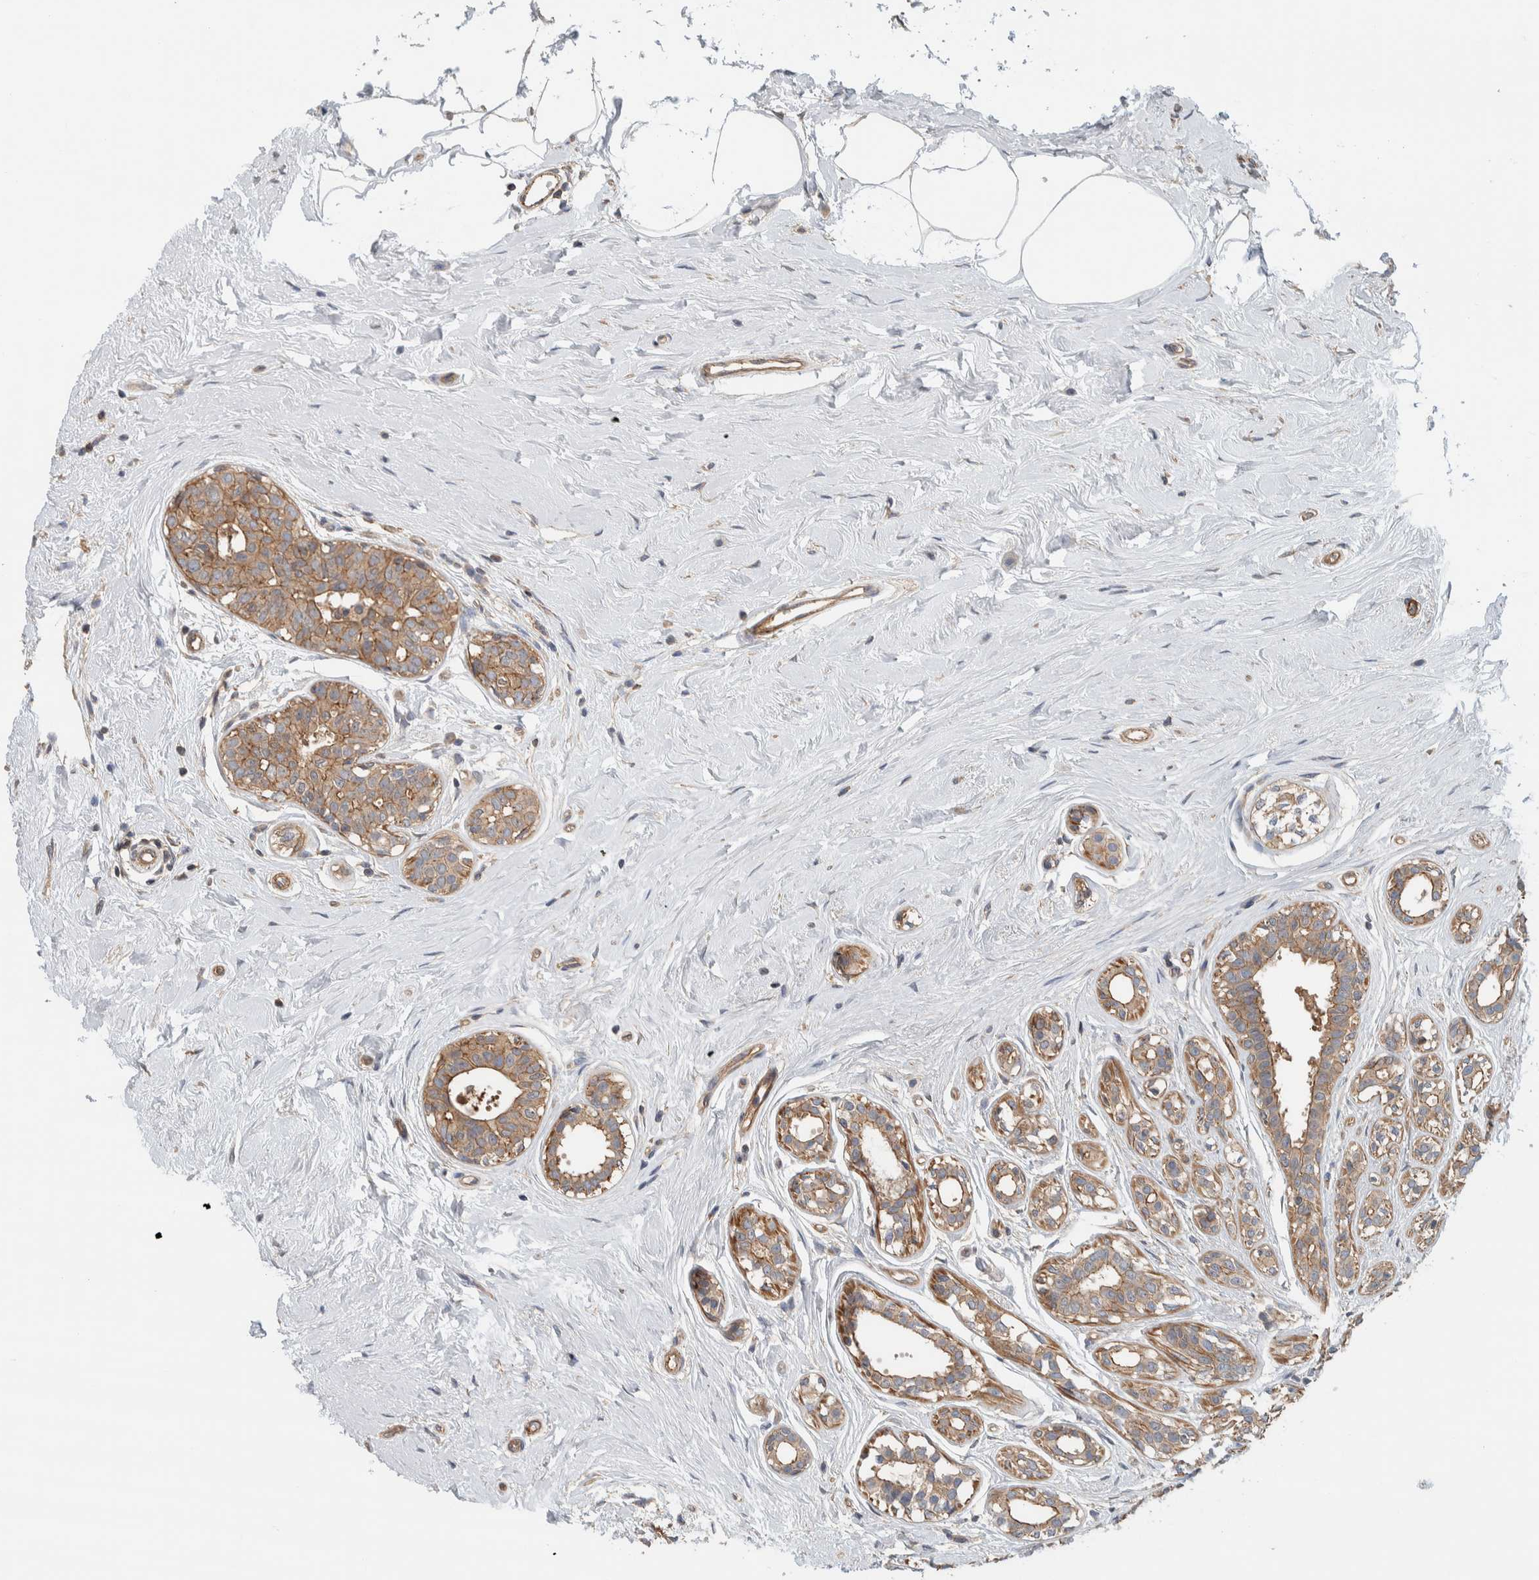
{"staining": {"intensity": "moderate", "quantity": ">75%", "location": "cytoplasmic/membranous"}, "tissue": "breast cancer", "cell_type": "Tumor cells", "image_type": "cancer", "snomed": [{"axis": "morphology", "description": "Duct carcinoma"}, {"axis": "topography", "description": "Breast"}], "caption": "Breast cancer stained for a protein (brown) reveals moderate cytoplasmic/membranous positive positivity in approximately >75% of tumor cells.", "gene": "MPRIP", "patient": {"sex": "female", "age": 55}}